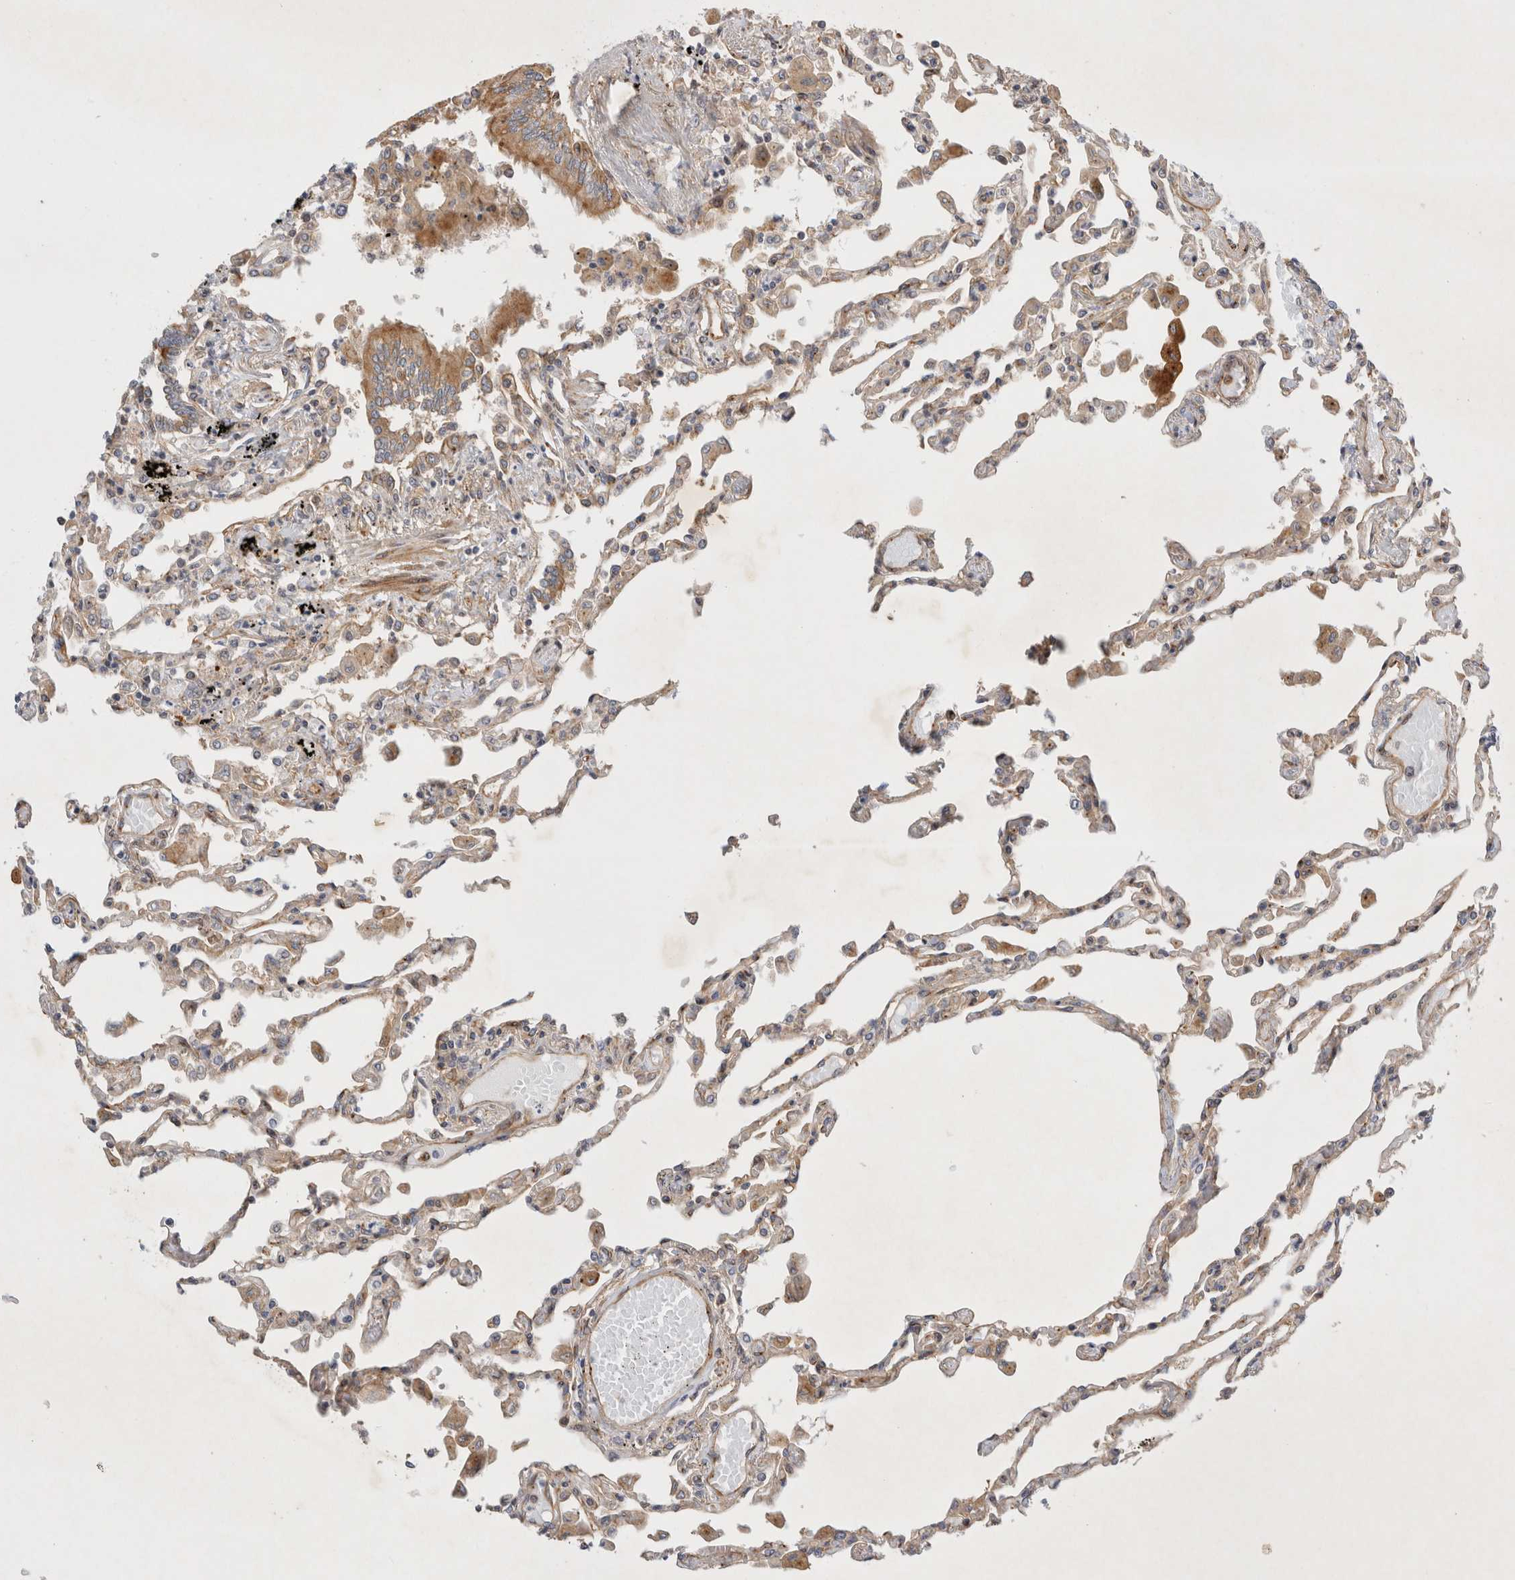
{"staining": {"intensity": "moderate", "quantity": ">75%", "location": "cytoplasmic/membranous"}, "tissue": "lung", "cell_type": "Alveolar cells", "image_type": "normal", "snomed": [{"axis": "morphology", "description": "Normal tissue, NOS"}, {"axis": "topography", "description": "Bronchus"}, {"axis": "topography", "description": "Lung"}], "caption": "Immunohistochemical staining of unremarkable lung displays moderate cytoplasmic/membranous protein staining in approximately >75% of alveolar cells.", "gene": "GPR150", "patient": {"sex": "female", "age": 49}}